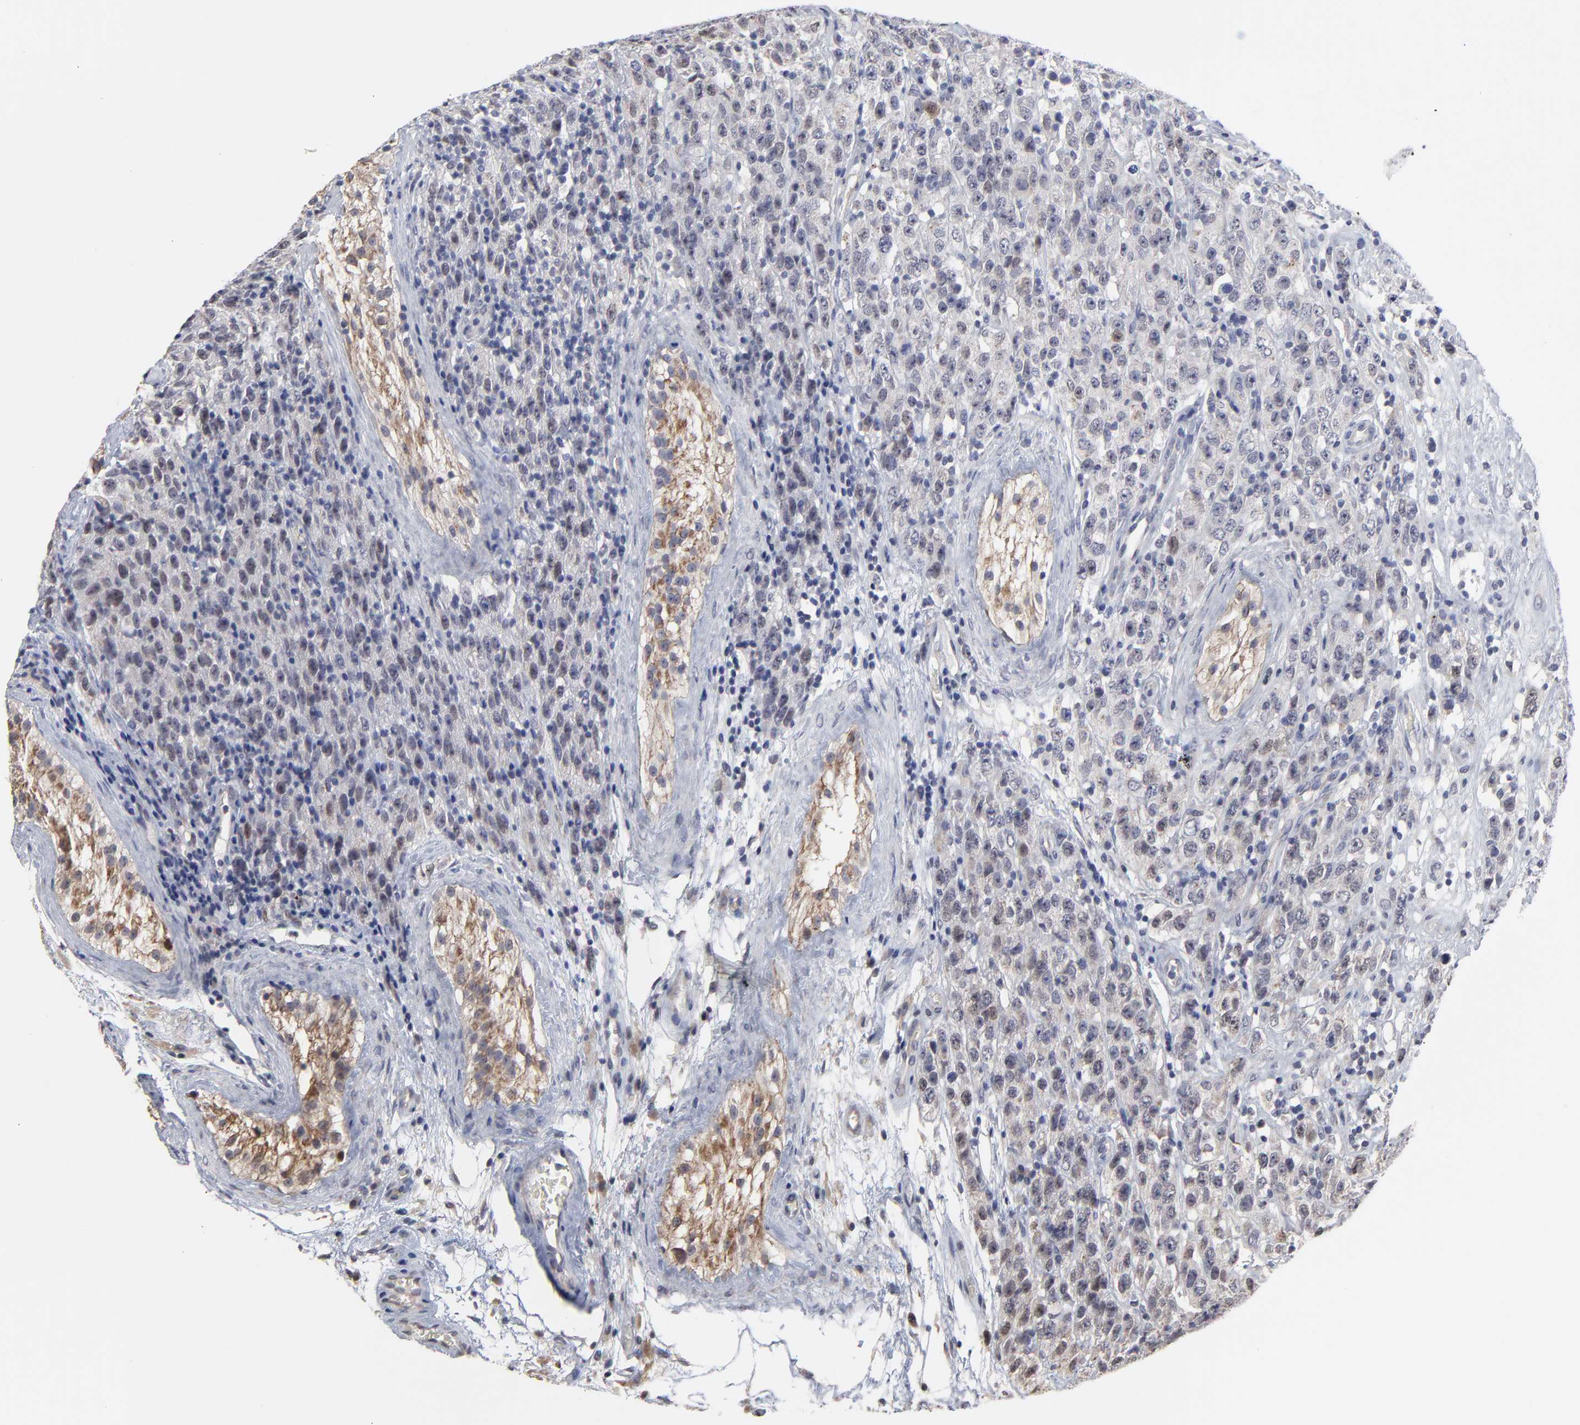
{"staining": {"intensity": "weak", "quantity": "25%-75%", "location": "cytoplasmic/membranous,nuclear"}, "tissue": "testis cancer", "cell_type": "Tumor cells", "image_type": "cancer", "snomed": [{"axis": "morphology", "description": "Seminoma, NOS"}, {"axis": "topography", "description": "Testis"}], "caption": "Testis cancer tissue demonstrates weak cytoplasmic/membranous and nuclear expression in approximately 25%-75% of tumor cells (DAB (3,3'-diaminobenzidine) IHC, brown staining for protein, blue staining for nuclei).", "gene": "MAGEA10", "patient": {"sex": "male", "age": 52}}